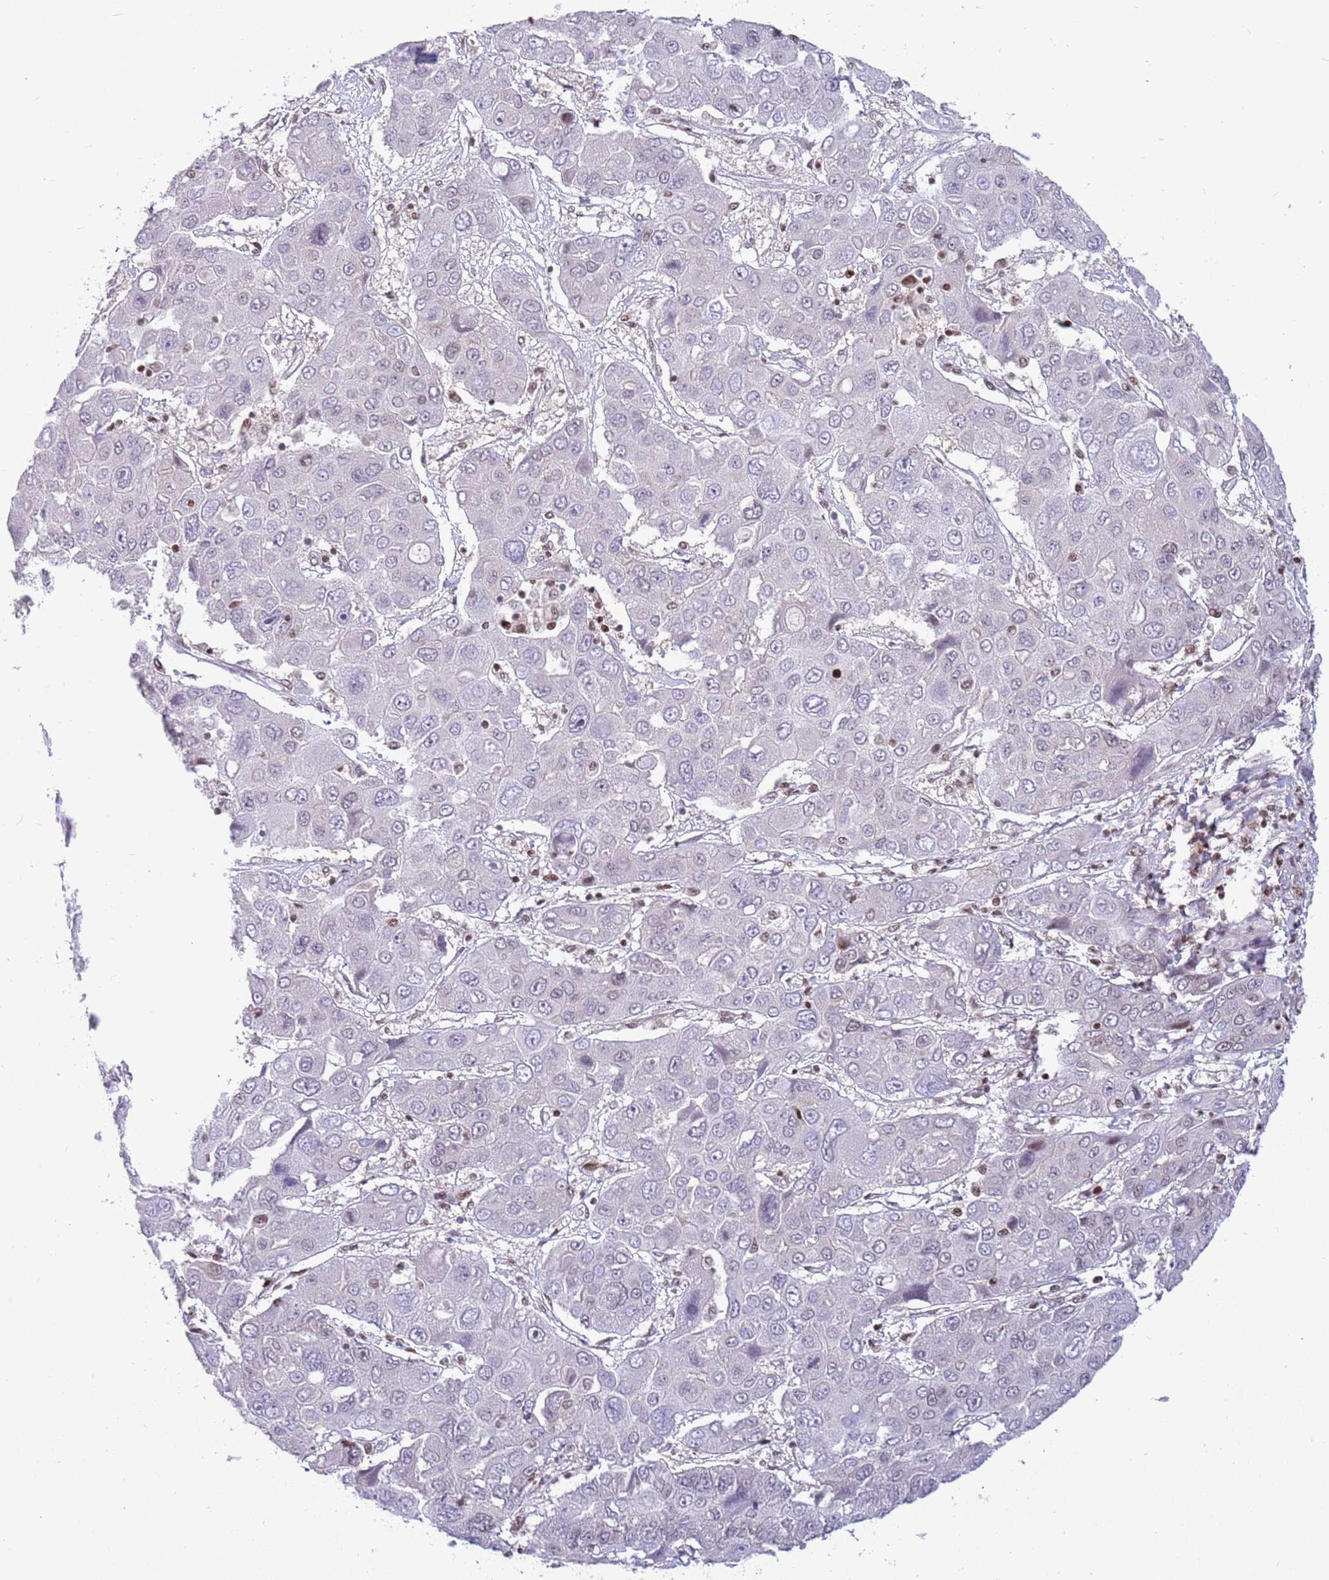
{"staining": {"intensity": "negative", "quantity": "none", "location": "none"}, "tissue": "liver cancer", "cell_type": "Tumor cells", "image_type": "cancer", "snomed": [{"axis": "morphology", "description": "Cholangiocarcinoma"}, {"axis": "topography", "description": "Liver"}], "caption": "Liver cholangiocarcinoma stained for a protein using IHC displays no staining tumor cells.", "gene": "ARHGEF5", "patient": {"sex": "male", "age": 67}}